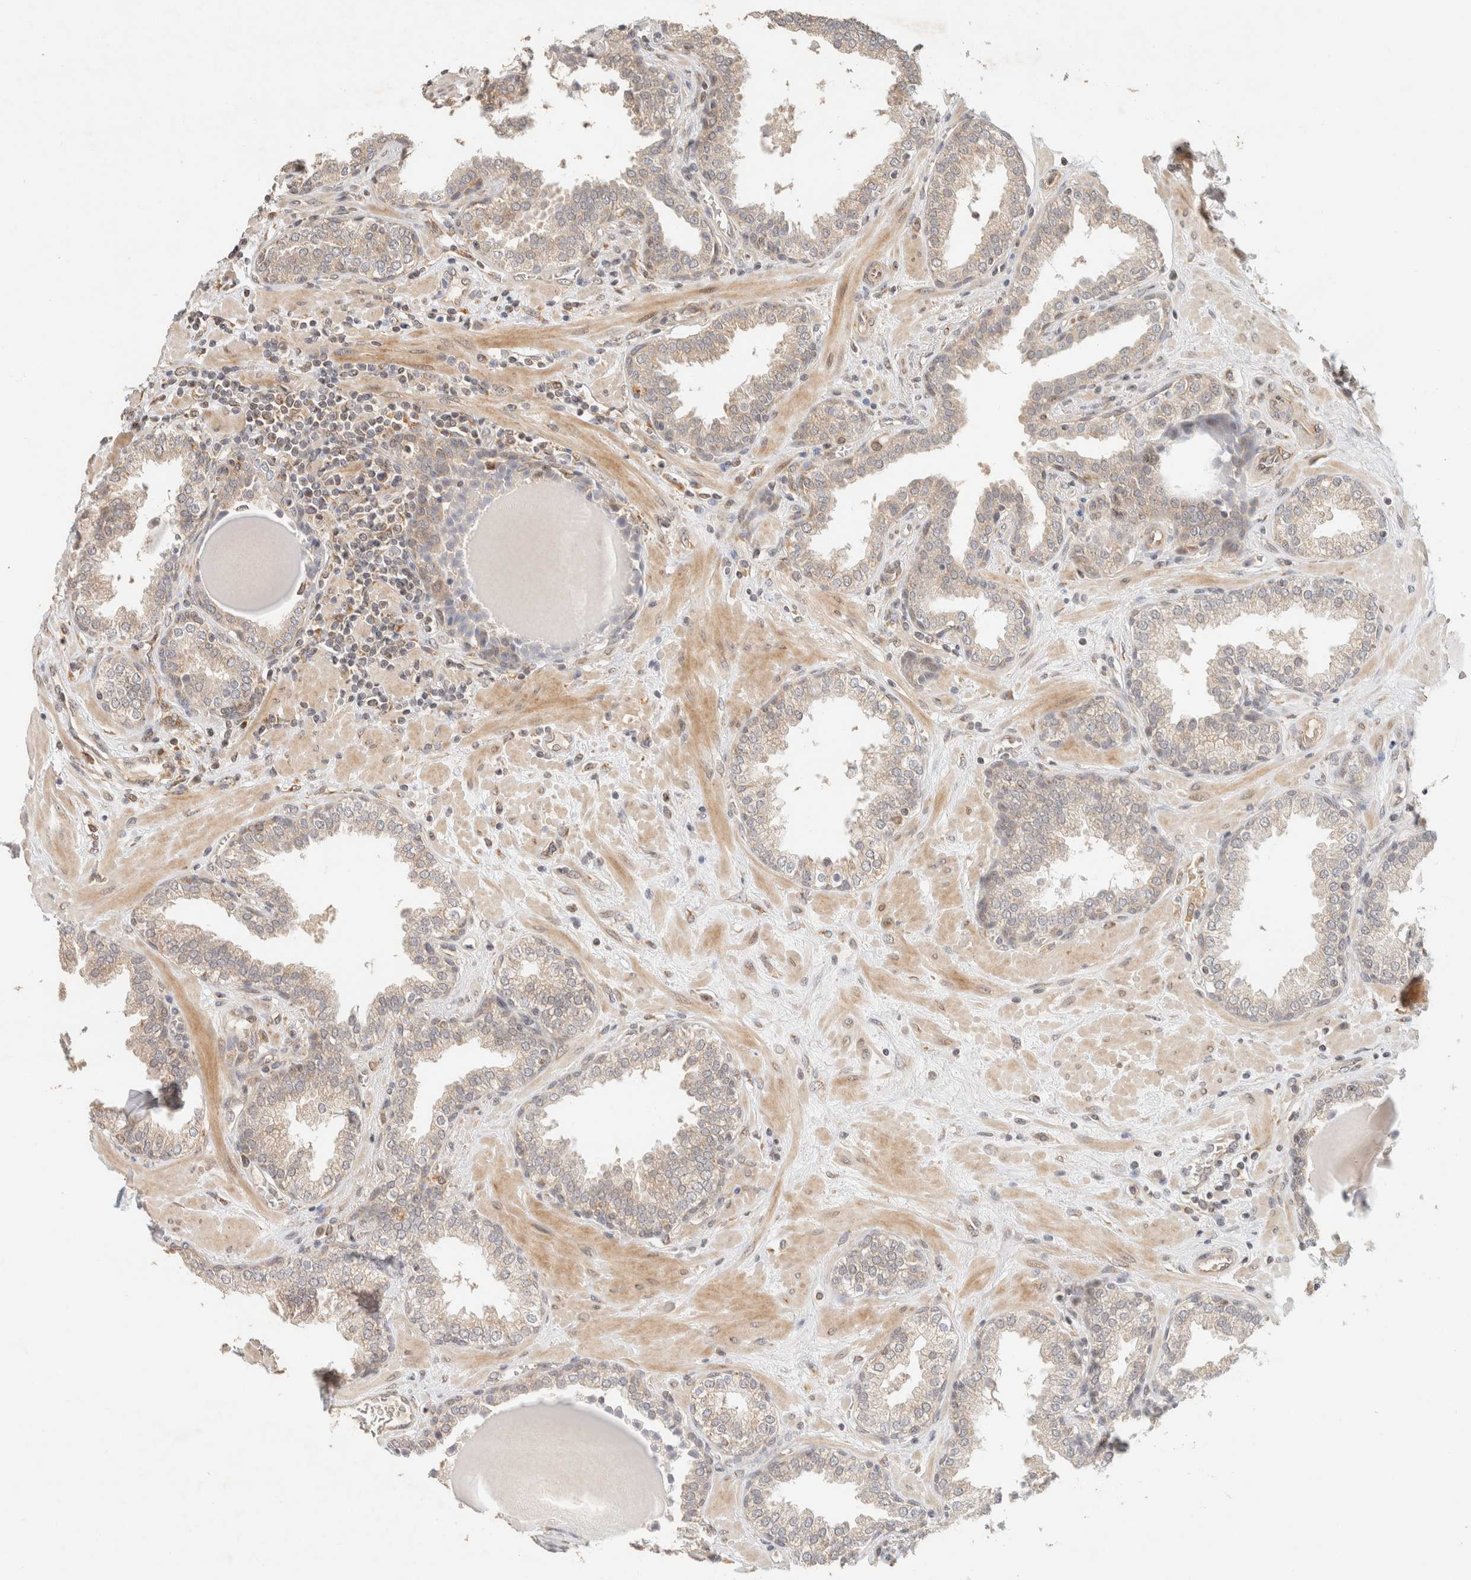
{"staining": {"intensity": "weak", "quantity": "<25%", "location": "cytoplasmic/membranous"}, "tissue": "prostate", "cell_type": "Glandular cells", "image_type": "normal", "snomed": [{"axis": "morphology", "description": "Normal tissue, NOS"}, {"axis": "topography", "description": "Prostate"}], "caption": "High magnification brightfield microscopy of unremarkable prostate stained with DAB (brown) and counterstained with hematoxylin (blue): glandular cells show no significant positivity. (Stains: DAB (3,3'-diaminobenzidine) IHC with hematoxylin counter stain, Microscopy: brightfield microscopy at high magnification).", "gene": "TACC1", "patient": {"sex": "male", "age": 51}}